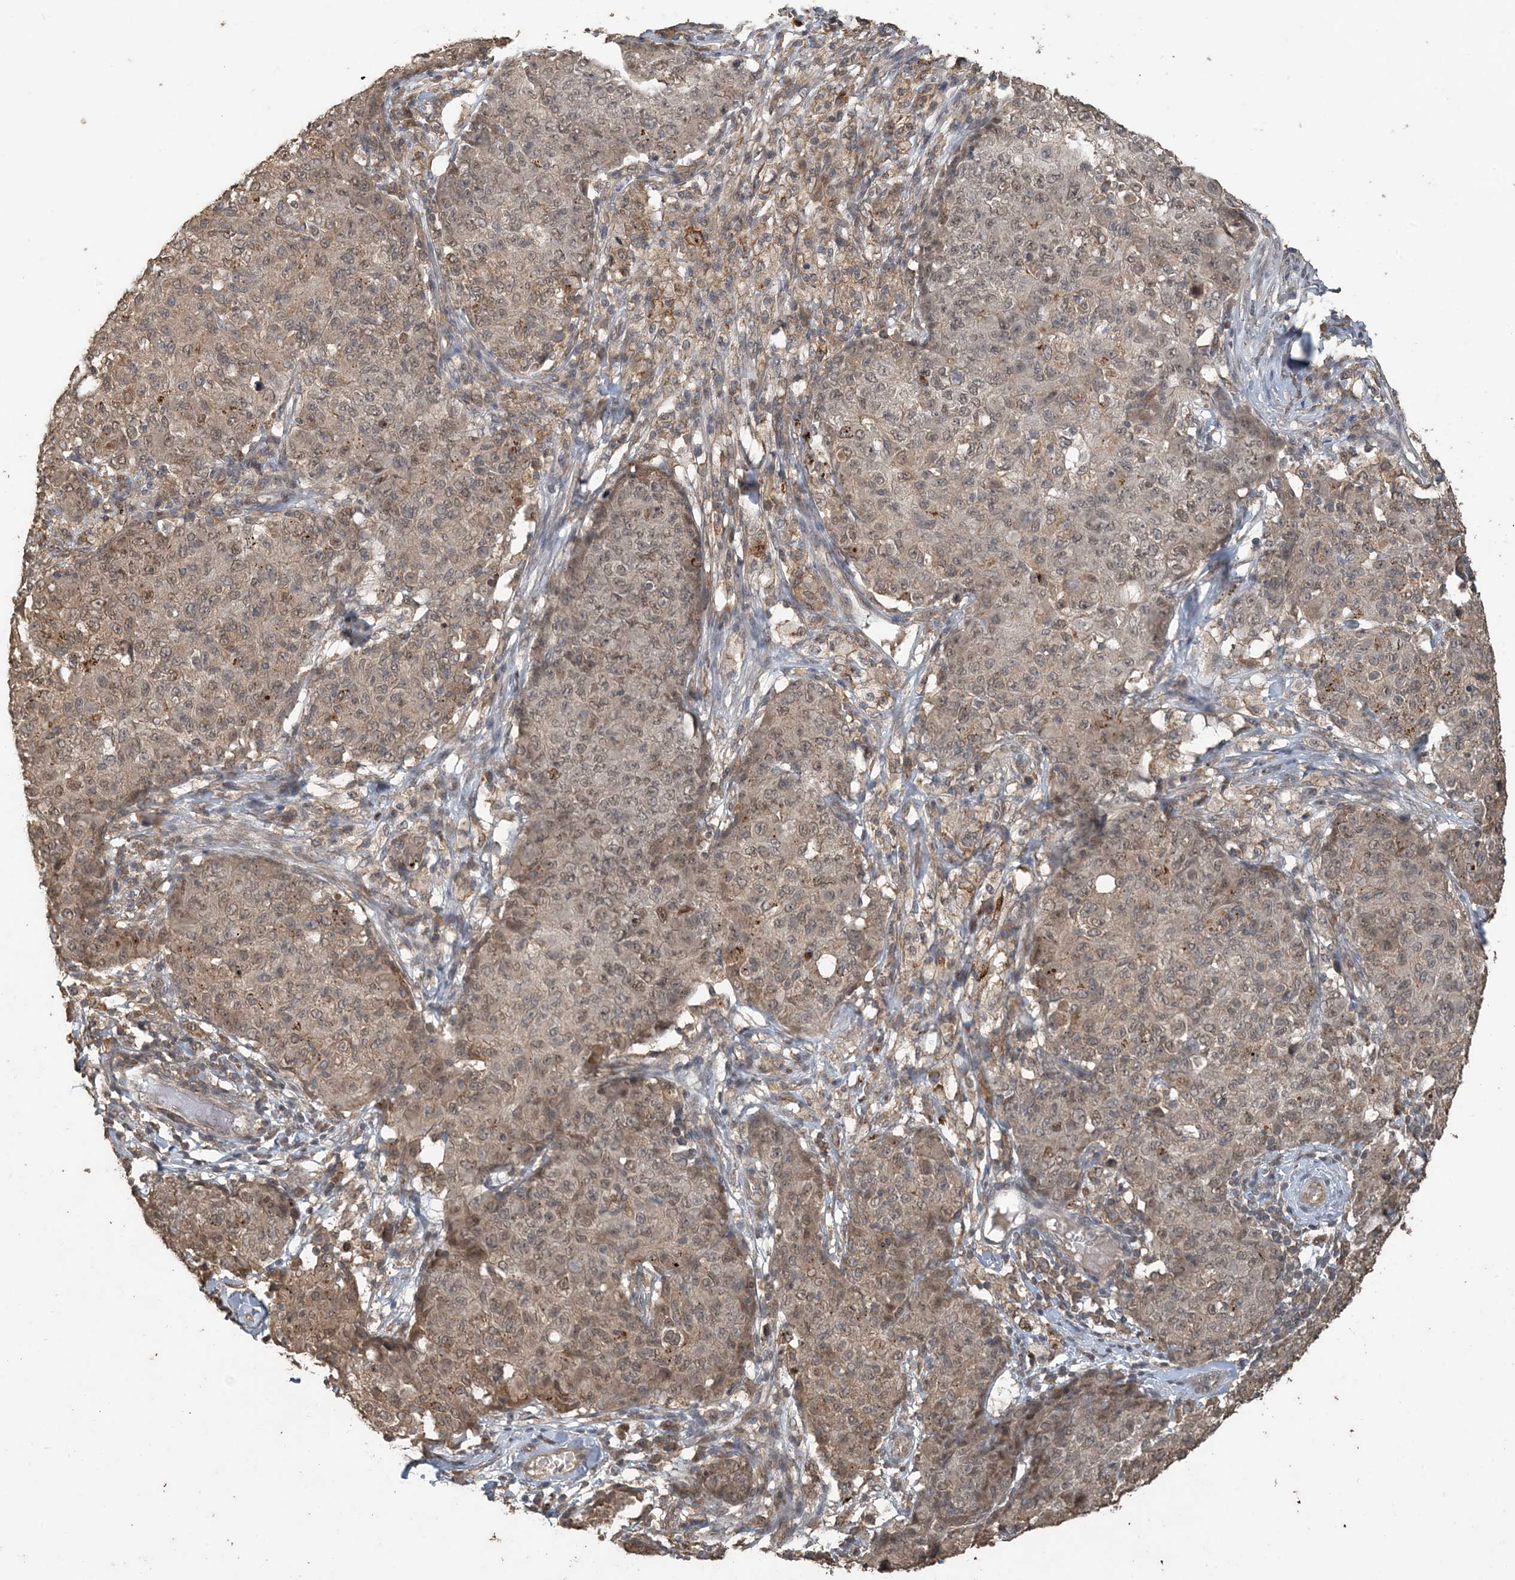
{"staining": {"intensity": "weak", "quantity": ">75%", "location": "nuclear"}, "tissue": "ovarian cancer", "cell_type": "Tumor cells", "image_type": "cancer", "snomed": [{"axis": "morphology", "description": "Carcinoma, endometroid"}, {"axis": "topography", "description": "Ovary"}], "caption": "A micrograph of human ovarian endometroid carcinoma stained for a protein displays weak nuclear brown staining in tumor cells. (DAB = brown stain, brightfield microscopy at high magnification).", "gene": "ZC3H12A", "patient": {"sex": "female", "age": 42}}